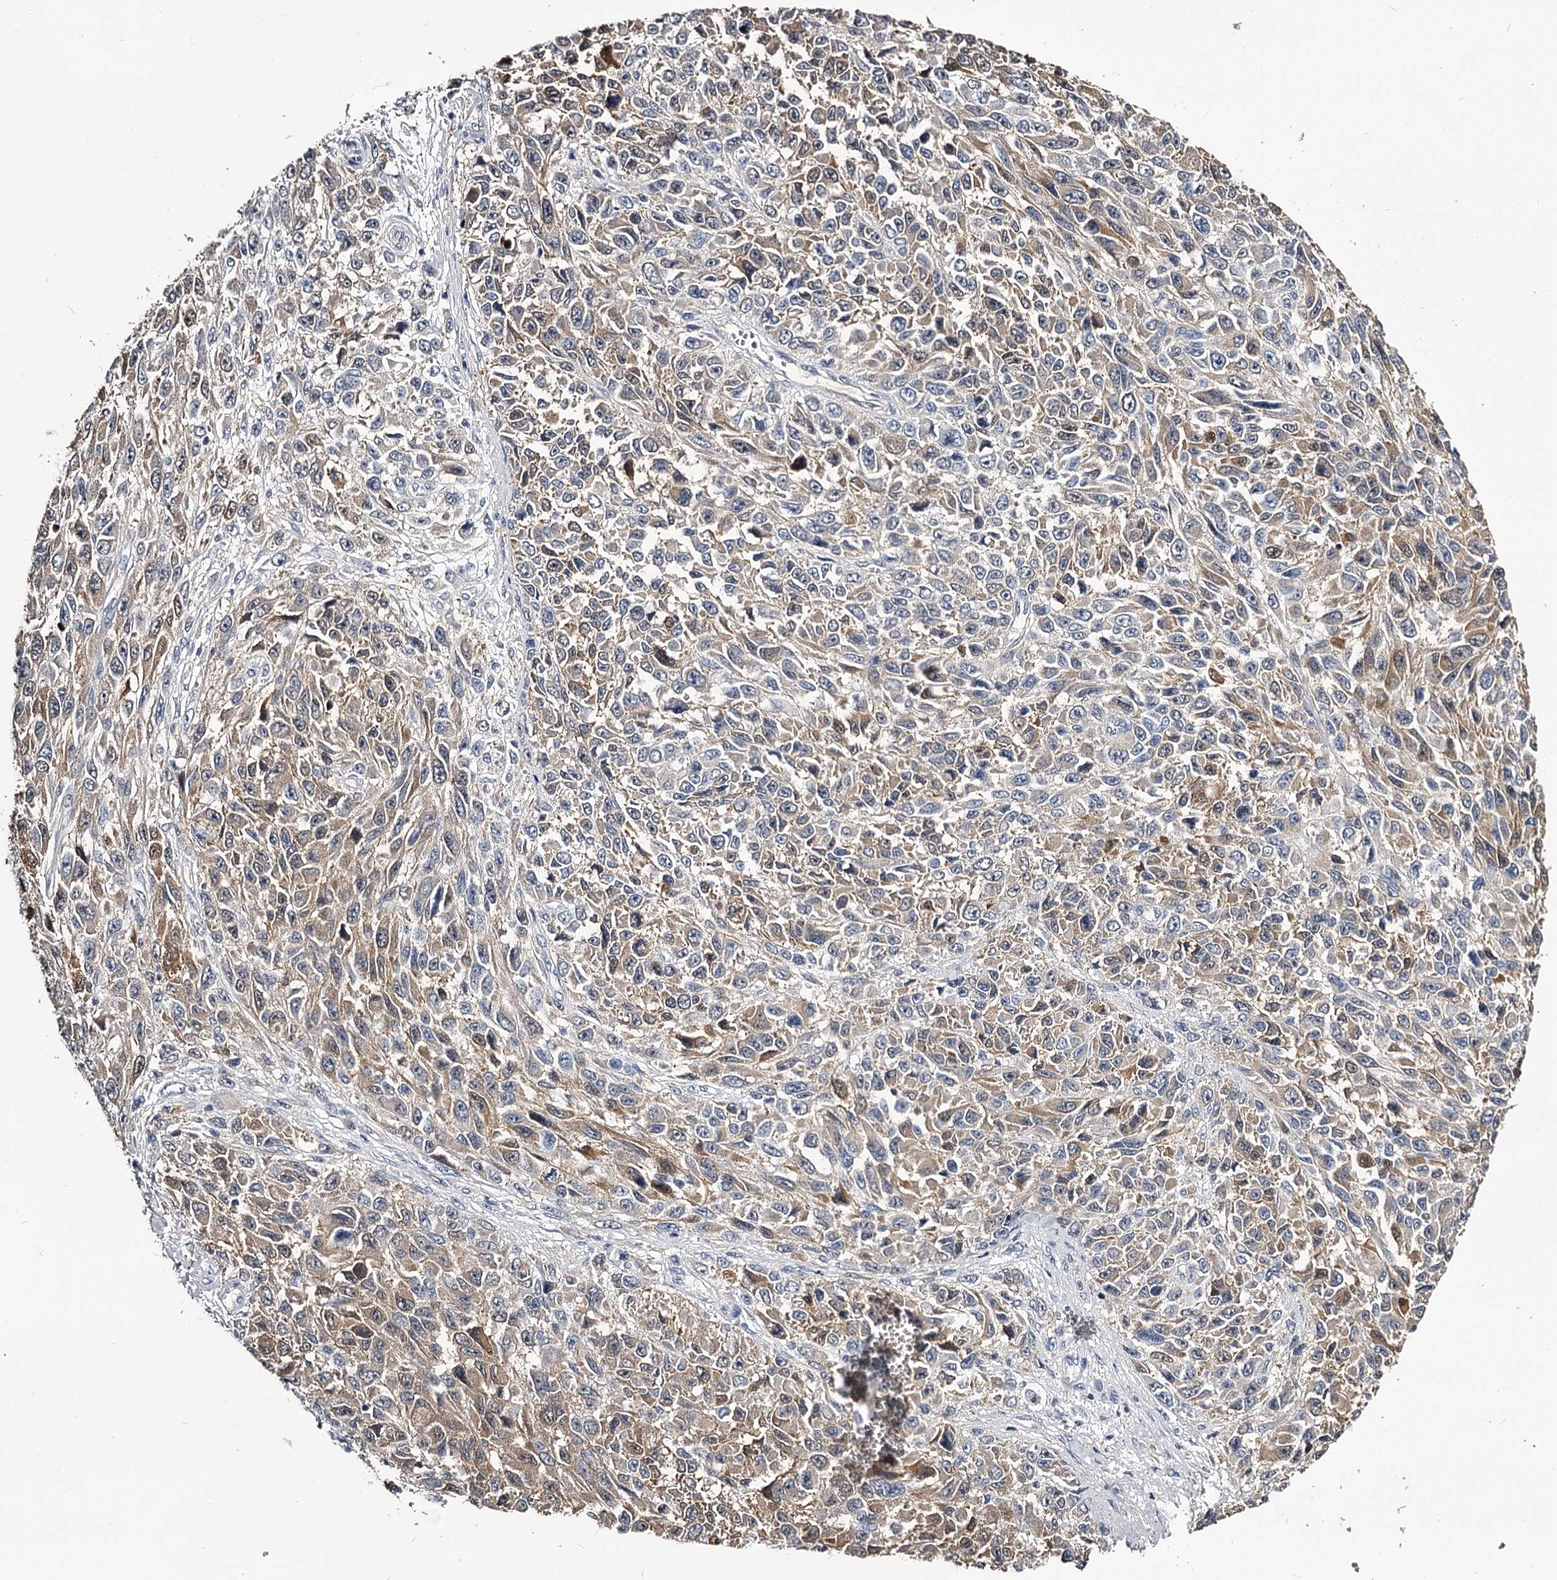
{"staining": {"intensity": "weak", "quantity": "25%-75%", "location": "cytoplasmic/membranous"}, "tissue": "melanoma", "cell_type": "Tumor cells", "image_type": "cancer", "snomed": [{"axis": "morphology", "description": "Normal tissue, NOS"}, {"axis": "morphology", "description": "Malignant melanoma, NOS"}, {"axis": "topography", "description": "Skin"}], "caption": "Human melanoma stained for a protein (brown) reveals weak cytoplasmic/membranous positive expression in about 25%-75% of tumor cells.", "gene": "GSTO1", "patient": {"sex": "female", "age": 96}}